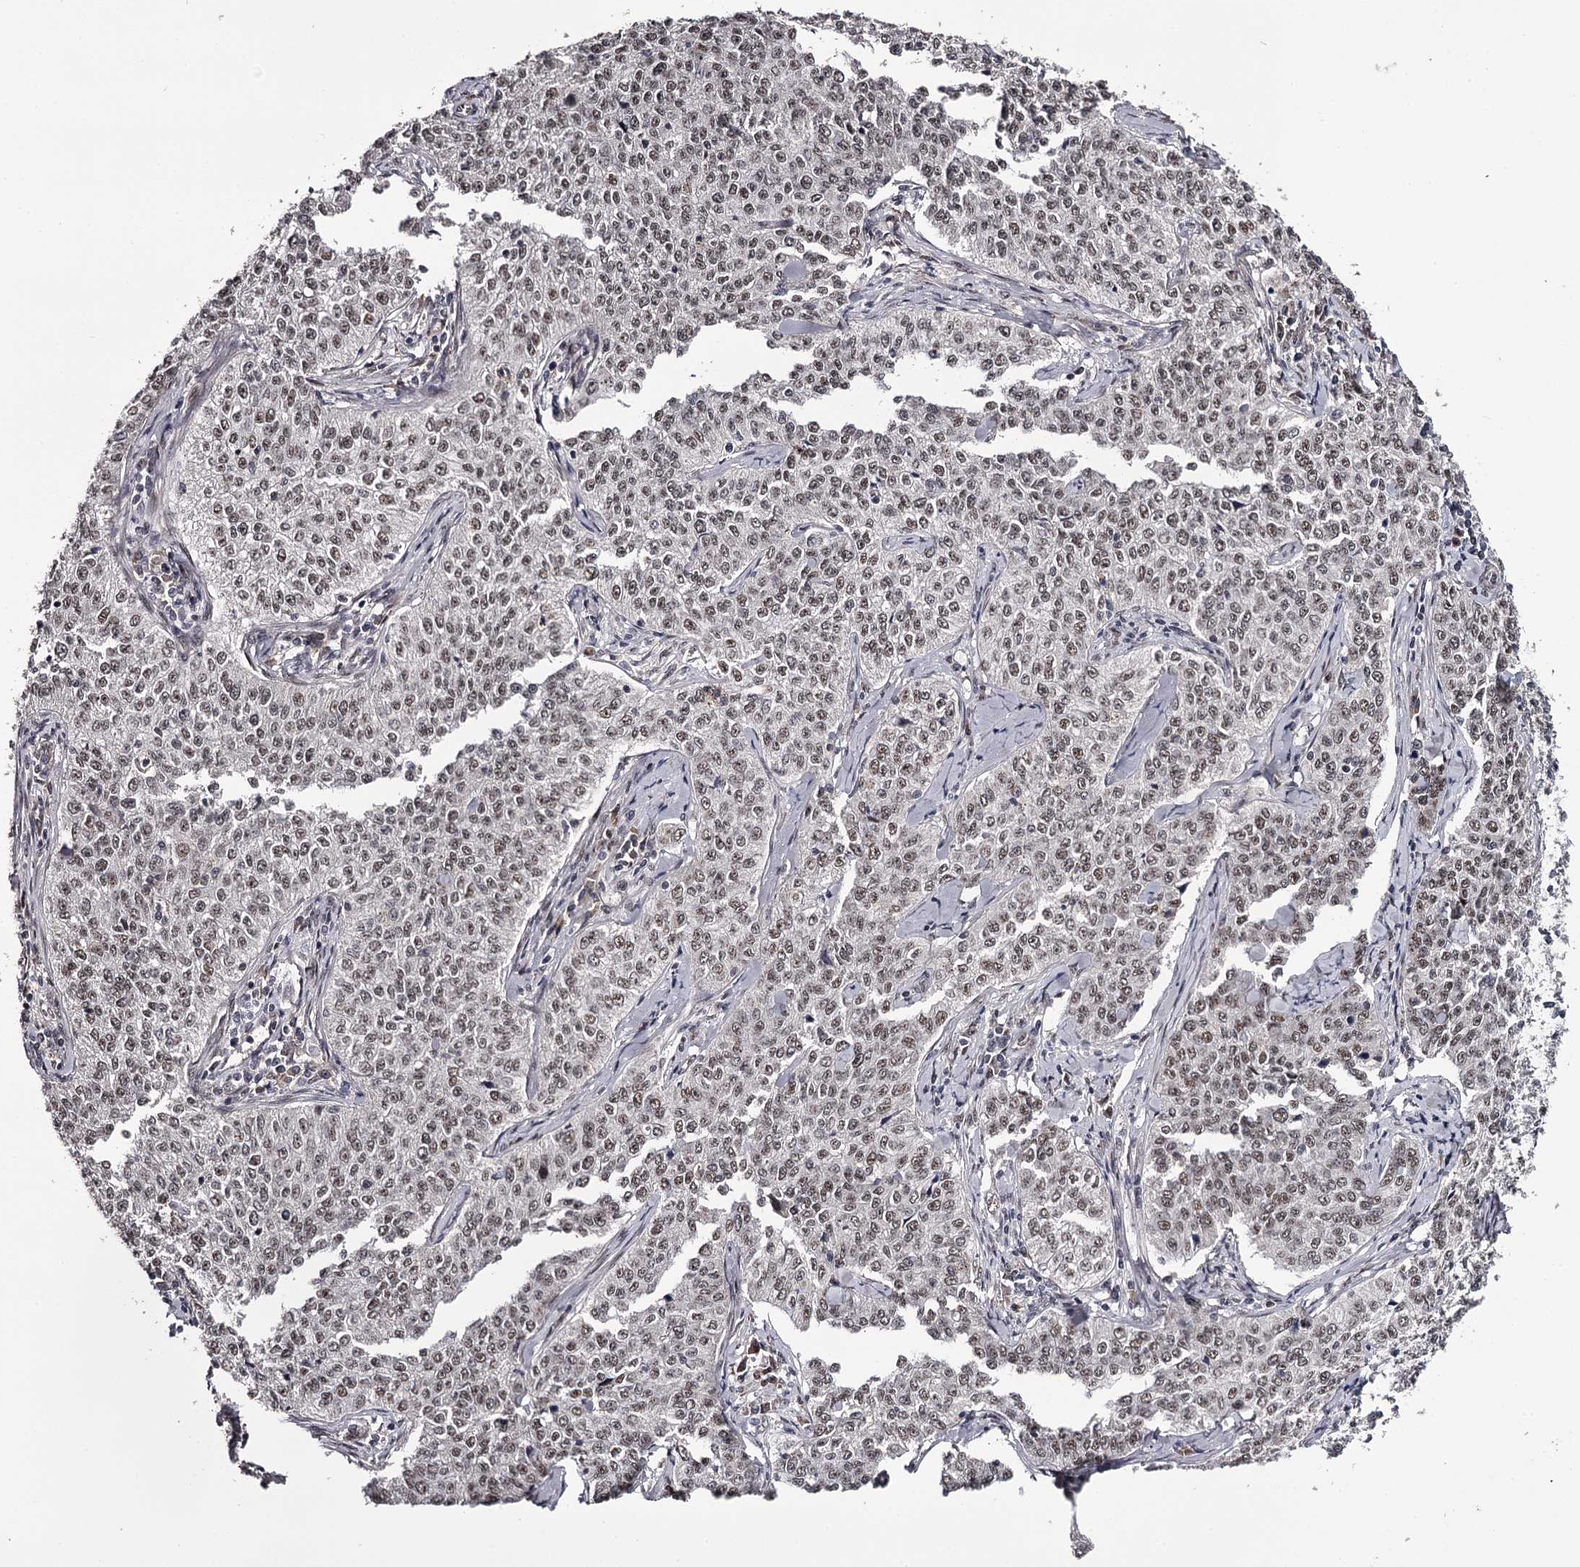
{"staining": {"intensity": "weak", "quantity": "25%-75%", "location": "nuclear"}, "tissue": "cervical cancer", "cell_type": "Tumor cells", "image_type": "cancer", "snomed": [{"axis": "morphology", "description": "Squamous cell carcinoma, NOS"}, {"axis": "topography", "description": "Cervix"}], "caption": "Immunohistochemical staining of cervical cancer reveals low levels of weak nuclear protein expression in about 25%-75% of tumor cells.", "gene": "RNF44", "patient": {"sex": "female", "age": 35}}